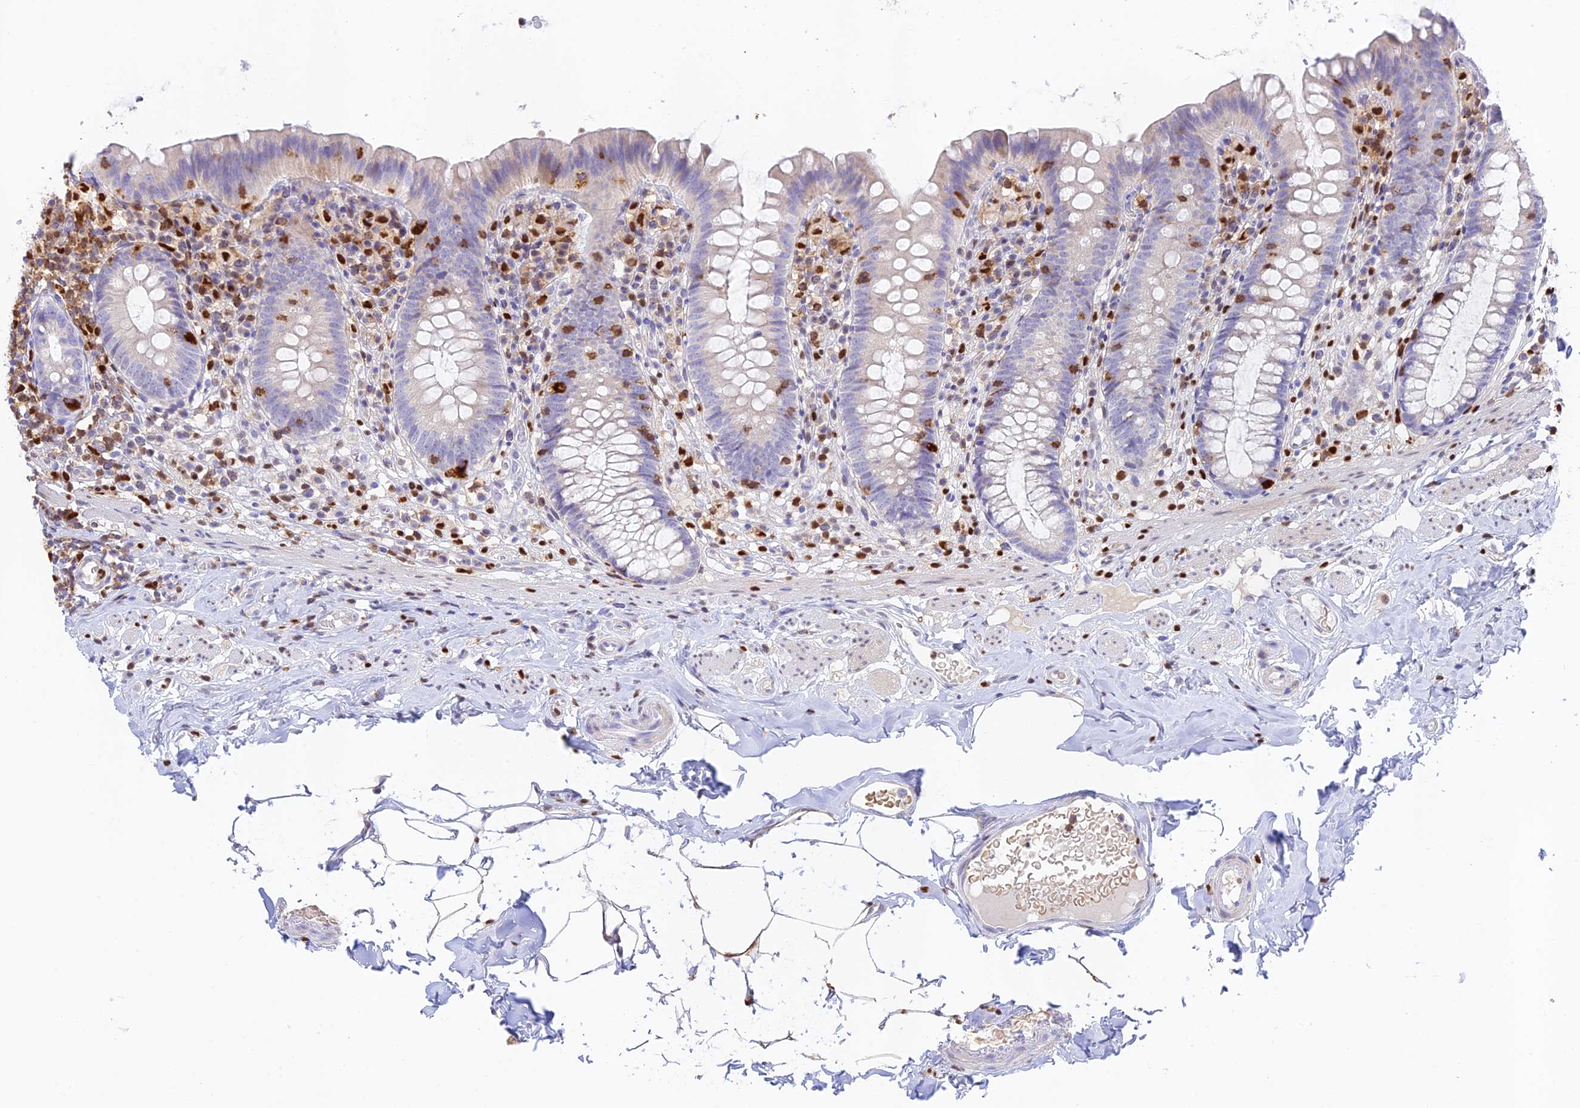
{"staining": {"intensity": "negative", "quantity": "none", "location": "none"}, "tissue": "appendix", "cell_type": "Glandular cells", "image_type": "normal", "snomed": [{"axis": "morphology", "description": "Normal tissue, NOS"}, {"axis": "topography", "description": "Appendix"}], "caption": "The histopathology image demonstrates no significant staining in glandular cells of appendix.", "gene": "DENND1C", "patient": {"sex": "male", "age": 55}}